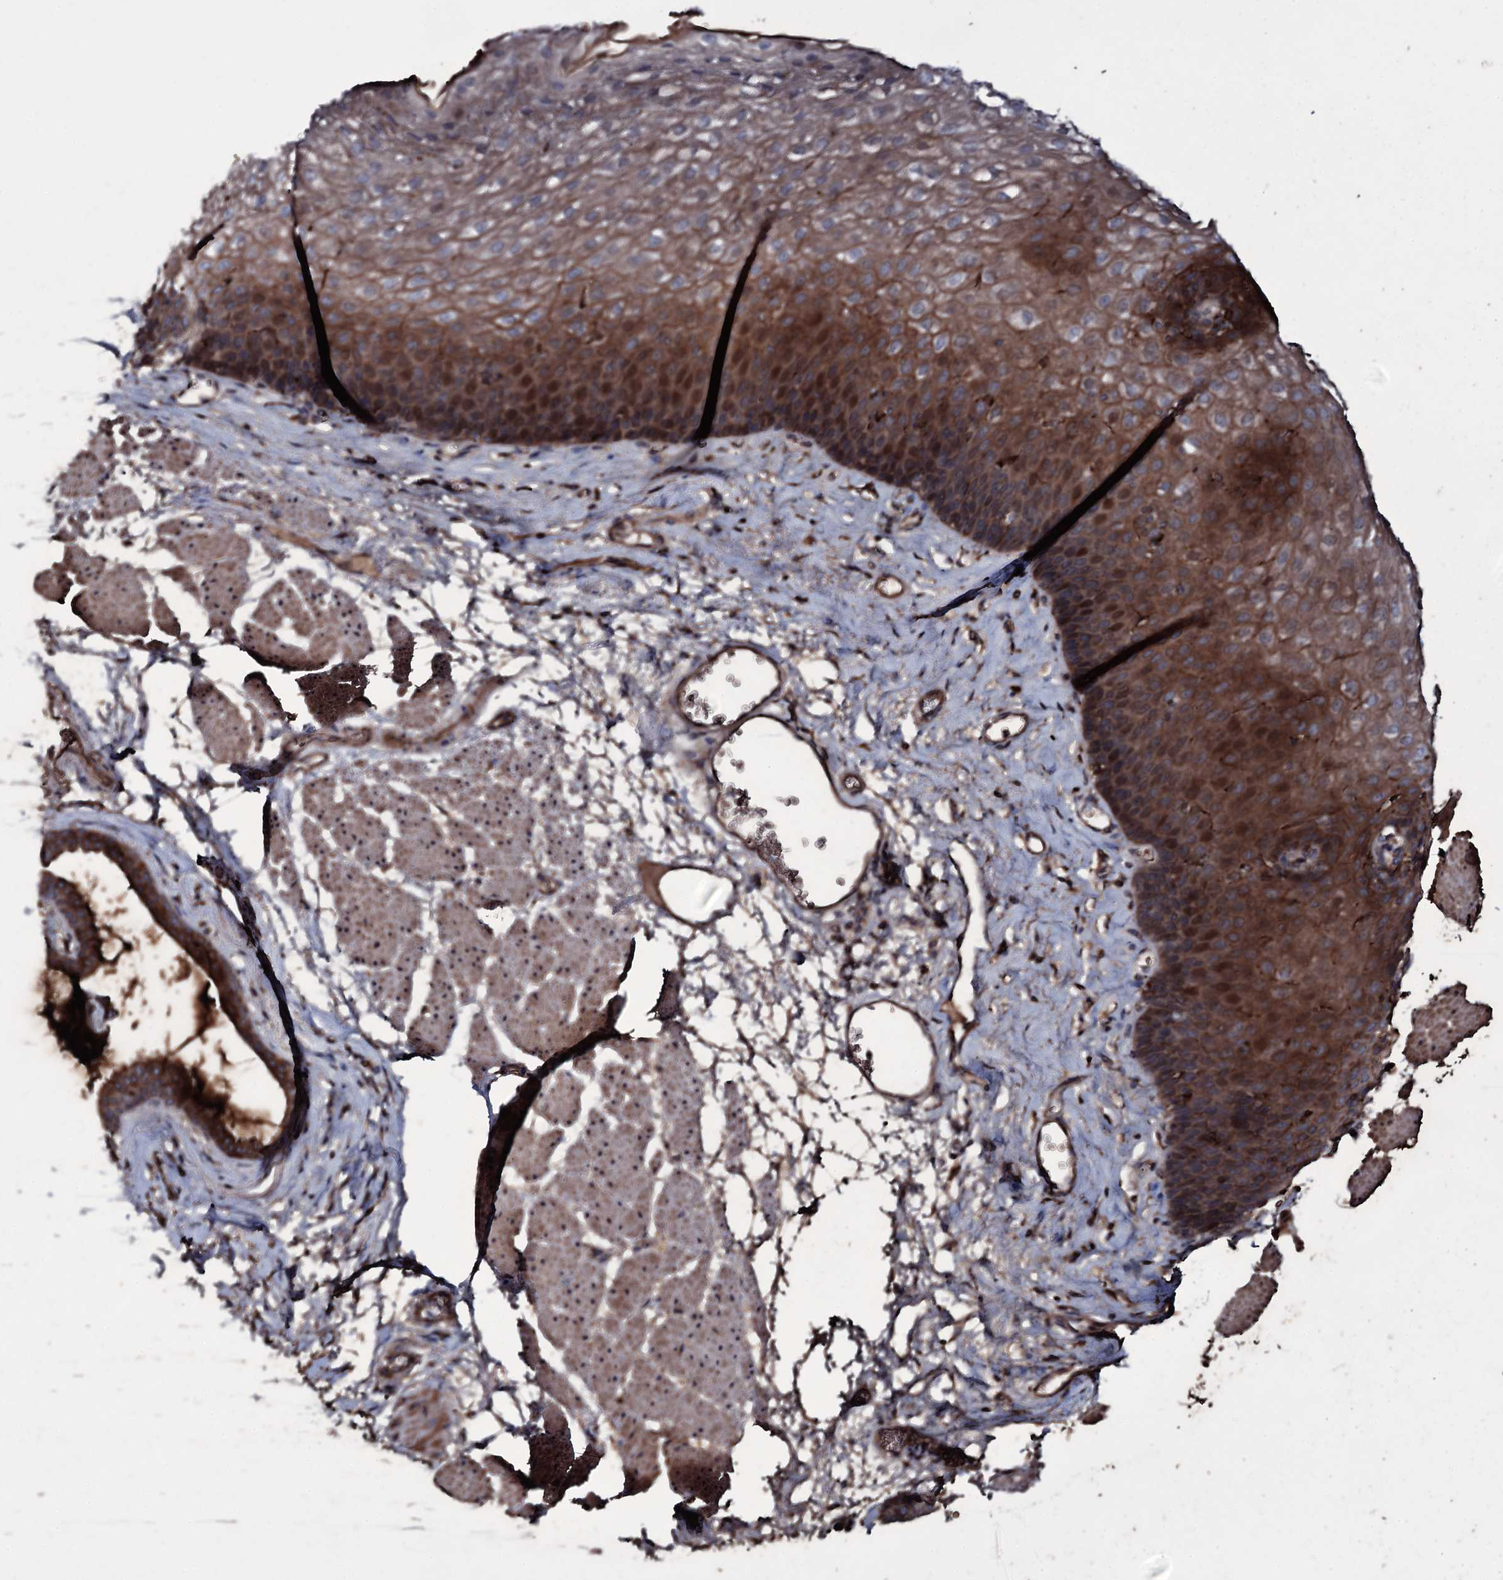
{"staining": {"intensity": "strong", "quantity": "25%-75%", "location": "cytoplasmic/membranous"}, "tissue": "esophagus", "cell_type": "Squamous epithelial cells", "image_type": "normal", "snomed": [{"axis": "morphology", "description": "Normal tissue, NOS"}, {"axis": "topography", "description": "Esophagus"}], "caption": "Immunohistochemical staining of normal human esophagus demonstrates high levels of strong cytoplasmic/membranous positivity in about 25%-75% of squamous epithelial cells. (IHC, brightfield microscopy, high magnification).", "gene": "ZSWIM8", "patient": {"sex": "female", "age": 66}}